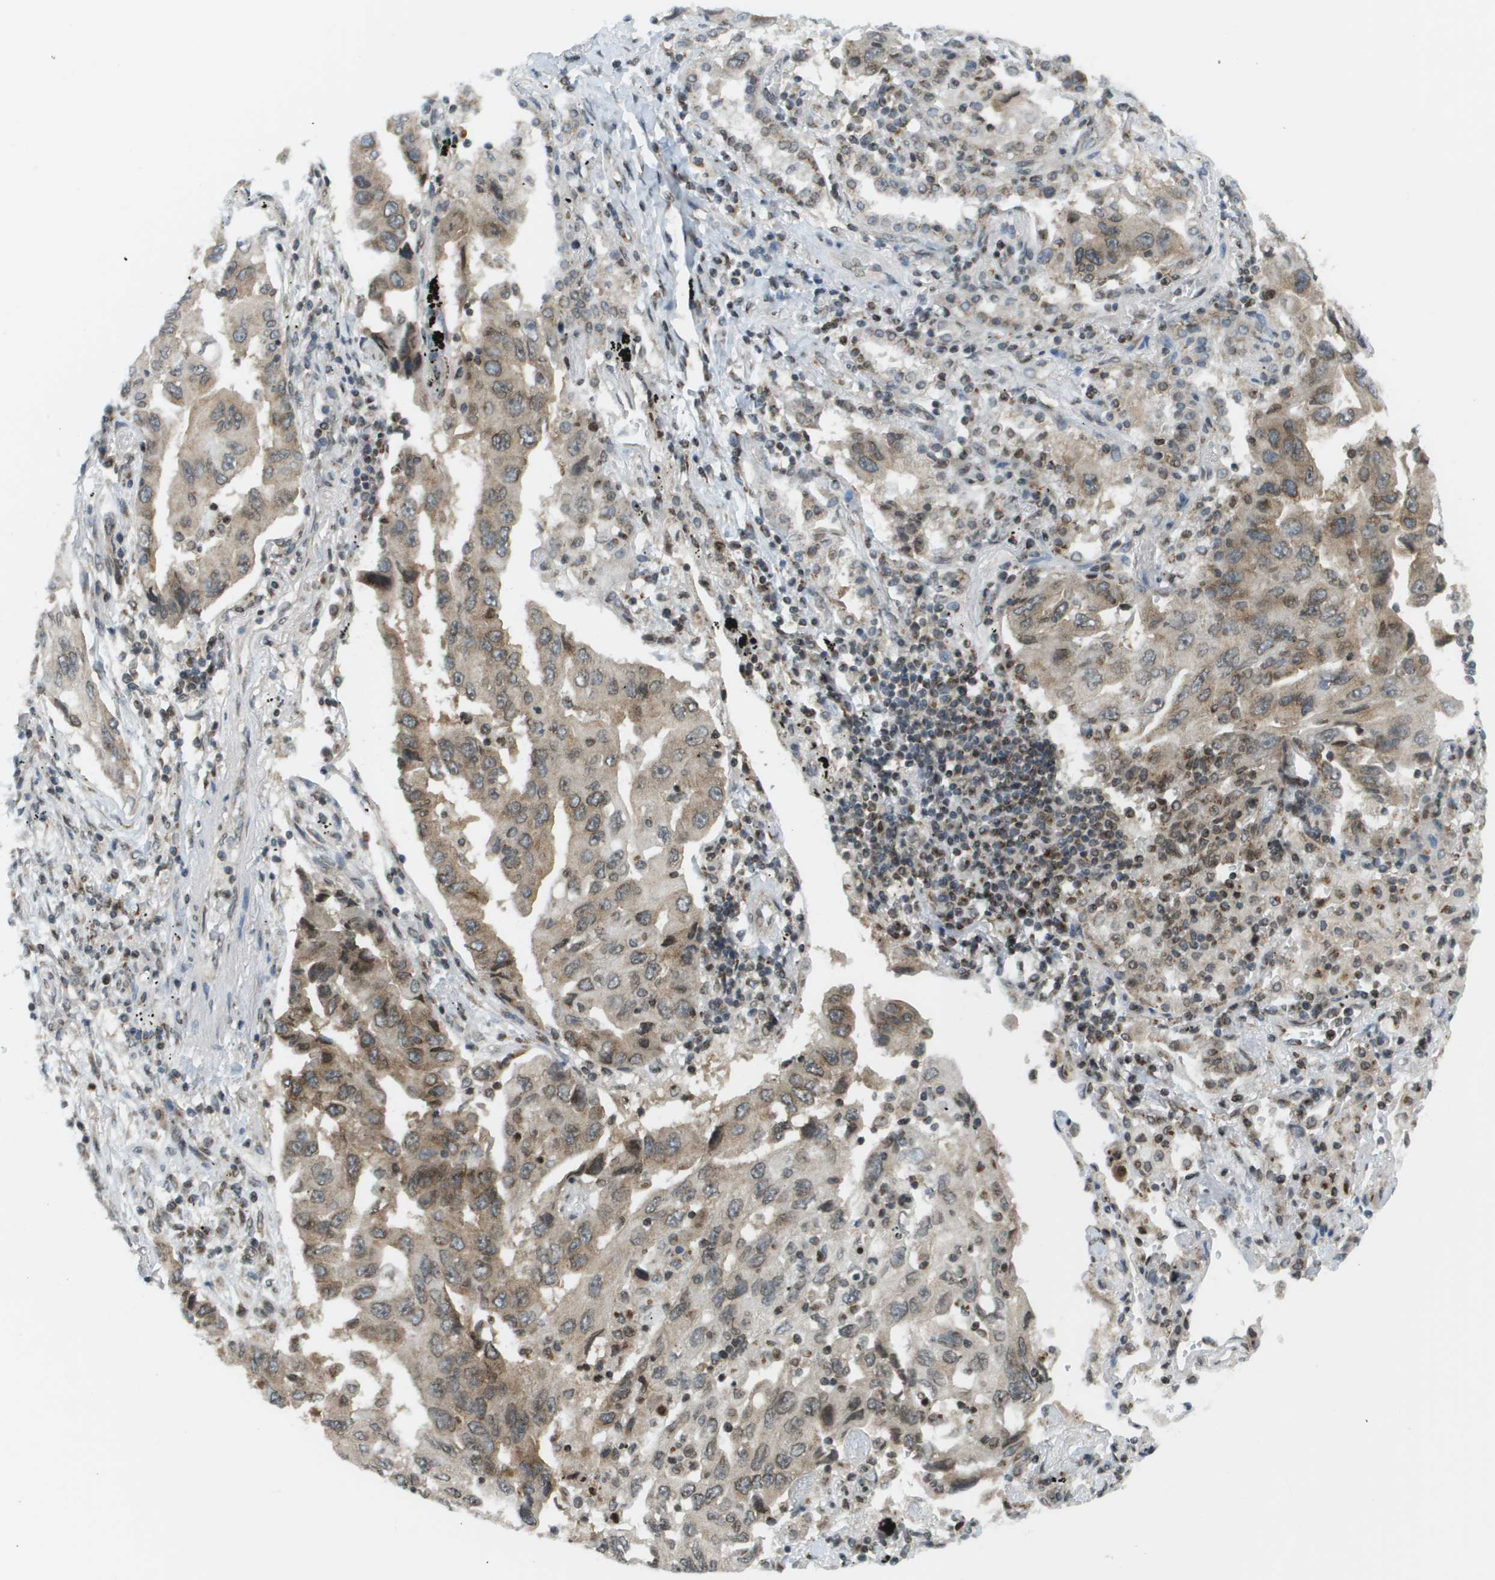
{"staining": {"intensity": "moderate", "quantity": ">75%", "location": "cytoplasmic/membranous"}, "tissue": "lung cancer", "cell_type": "Tumor cells", "image_type": "cancer", "snomed": [{"axis": "morphology", "description": "Adenocarcinoma, NOS"}, {"axis": "topography", "description": "Lung"}], "caption": "This micrograph displays IHC staining of human adenocarcinoma (lung), with medium moderate cytoplasmic/membranous staining in approximately >75% of tumor cells.", "gene": "EVC", "patient": {"sex": "female", "age": 65}}